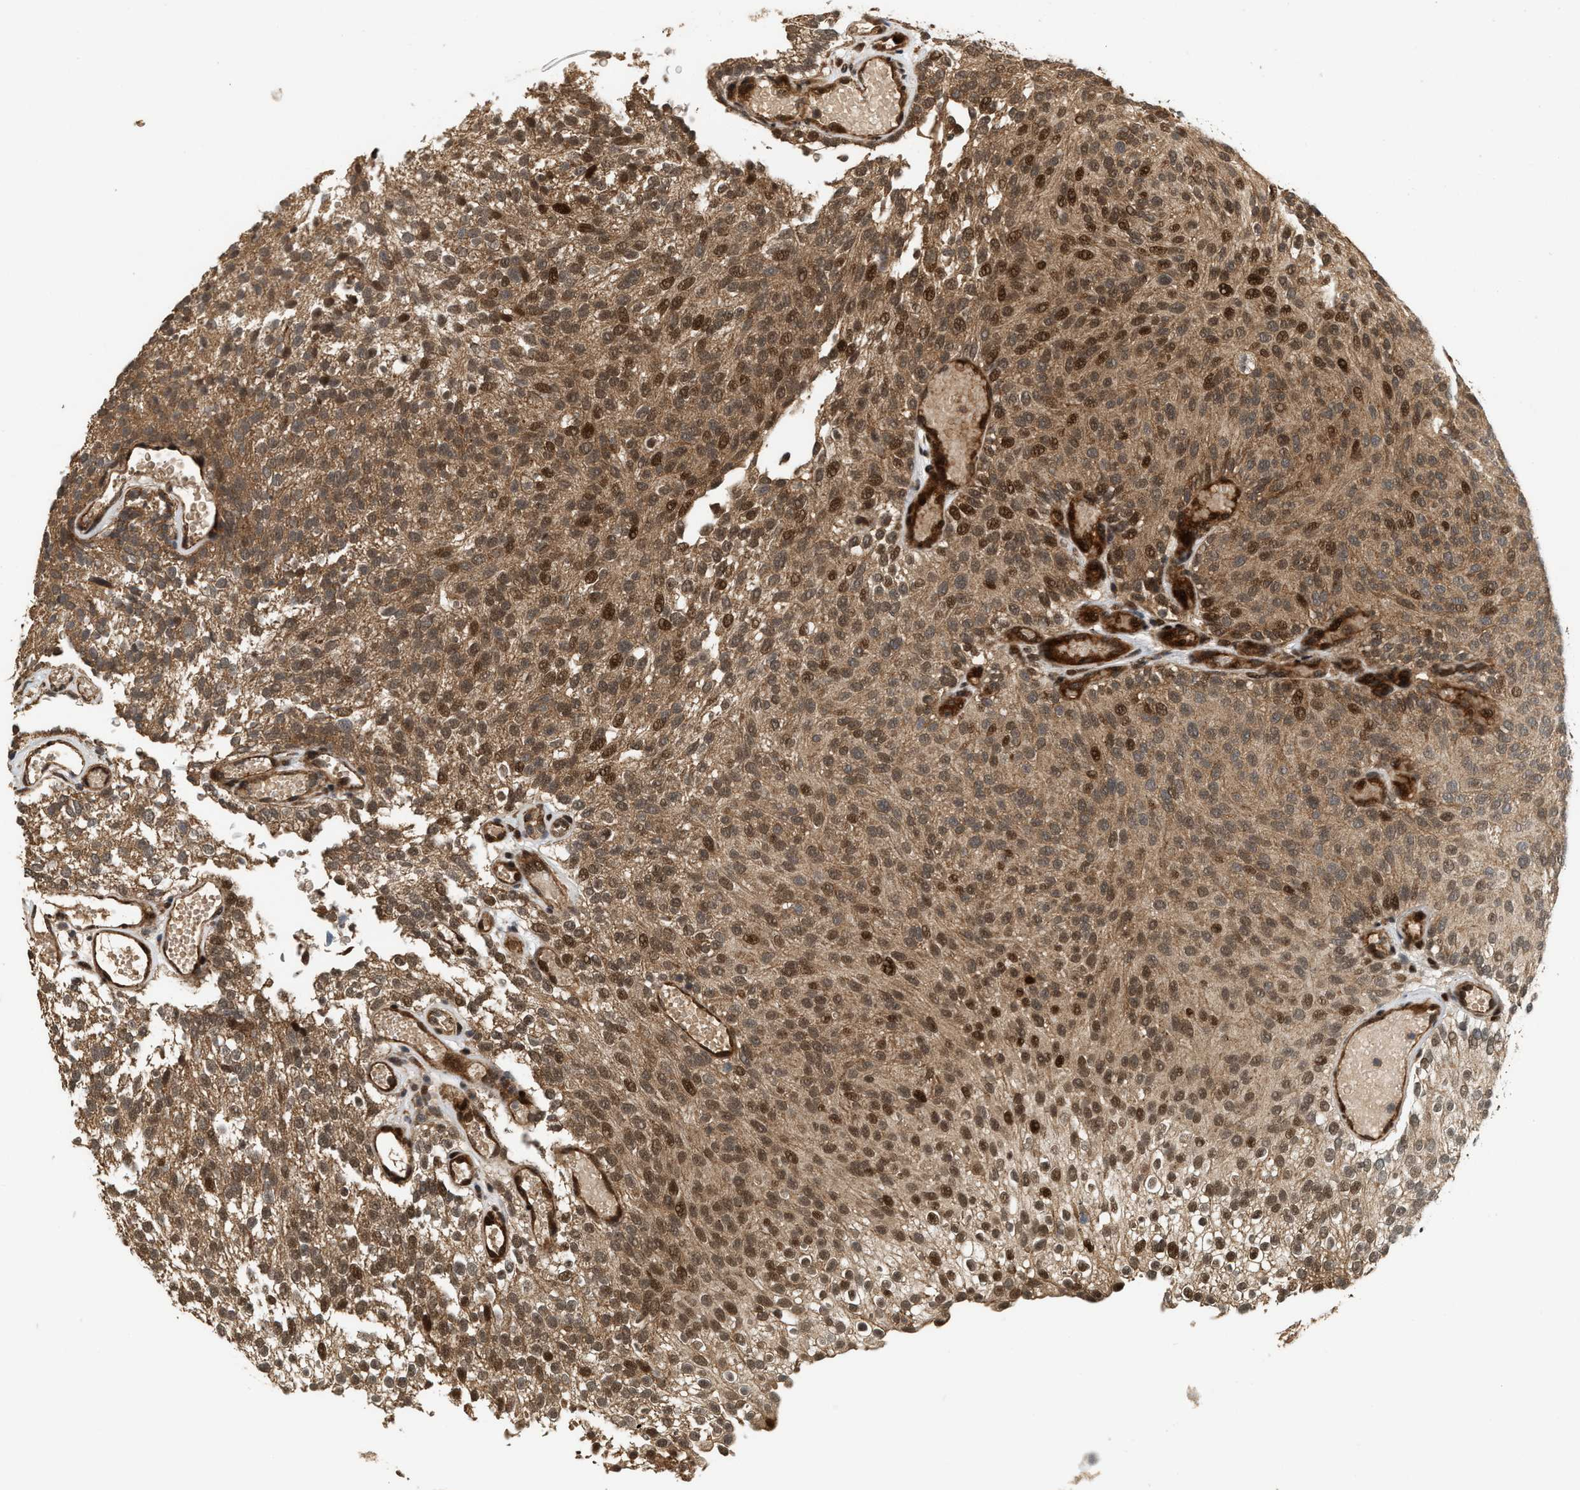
{"staining": {"intensity": "moderate", "quantity": ">75%", "location": "cytoplasmic/membranous,nuclear"}, "tissue": "urothelial cancer", "cell_type": "Tumor cells", "image_type": "cancer", "snomed": [{"axis": "morphology", "description": "Urothelial carcinoma, Low grade"}, {"axis": "topography", "description": "Urinary bladder"}], "caption": "Approximately >75% of tumor cells in urothelial carcinoma (low-grade) show moderate cytoplasmic/membranous and nuclear protein staining as visualized by brown immunohistochemical staining.", "gene": "ELP2", "patient": {"sex": "male", "age": 78}}